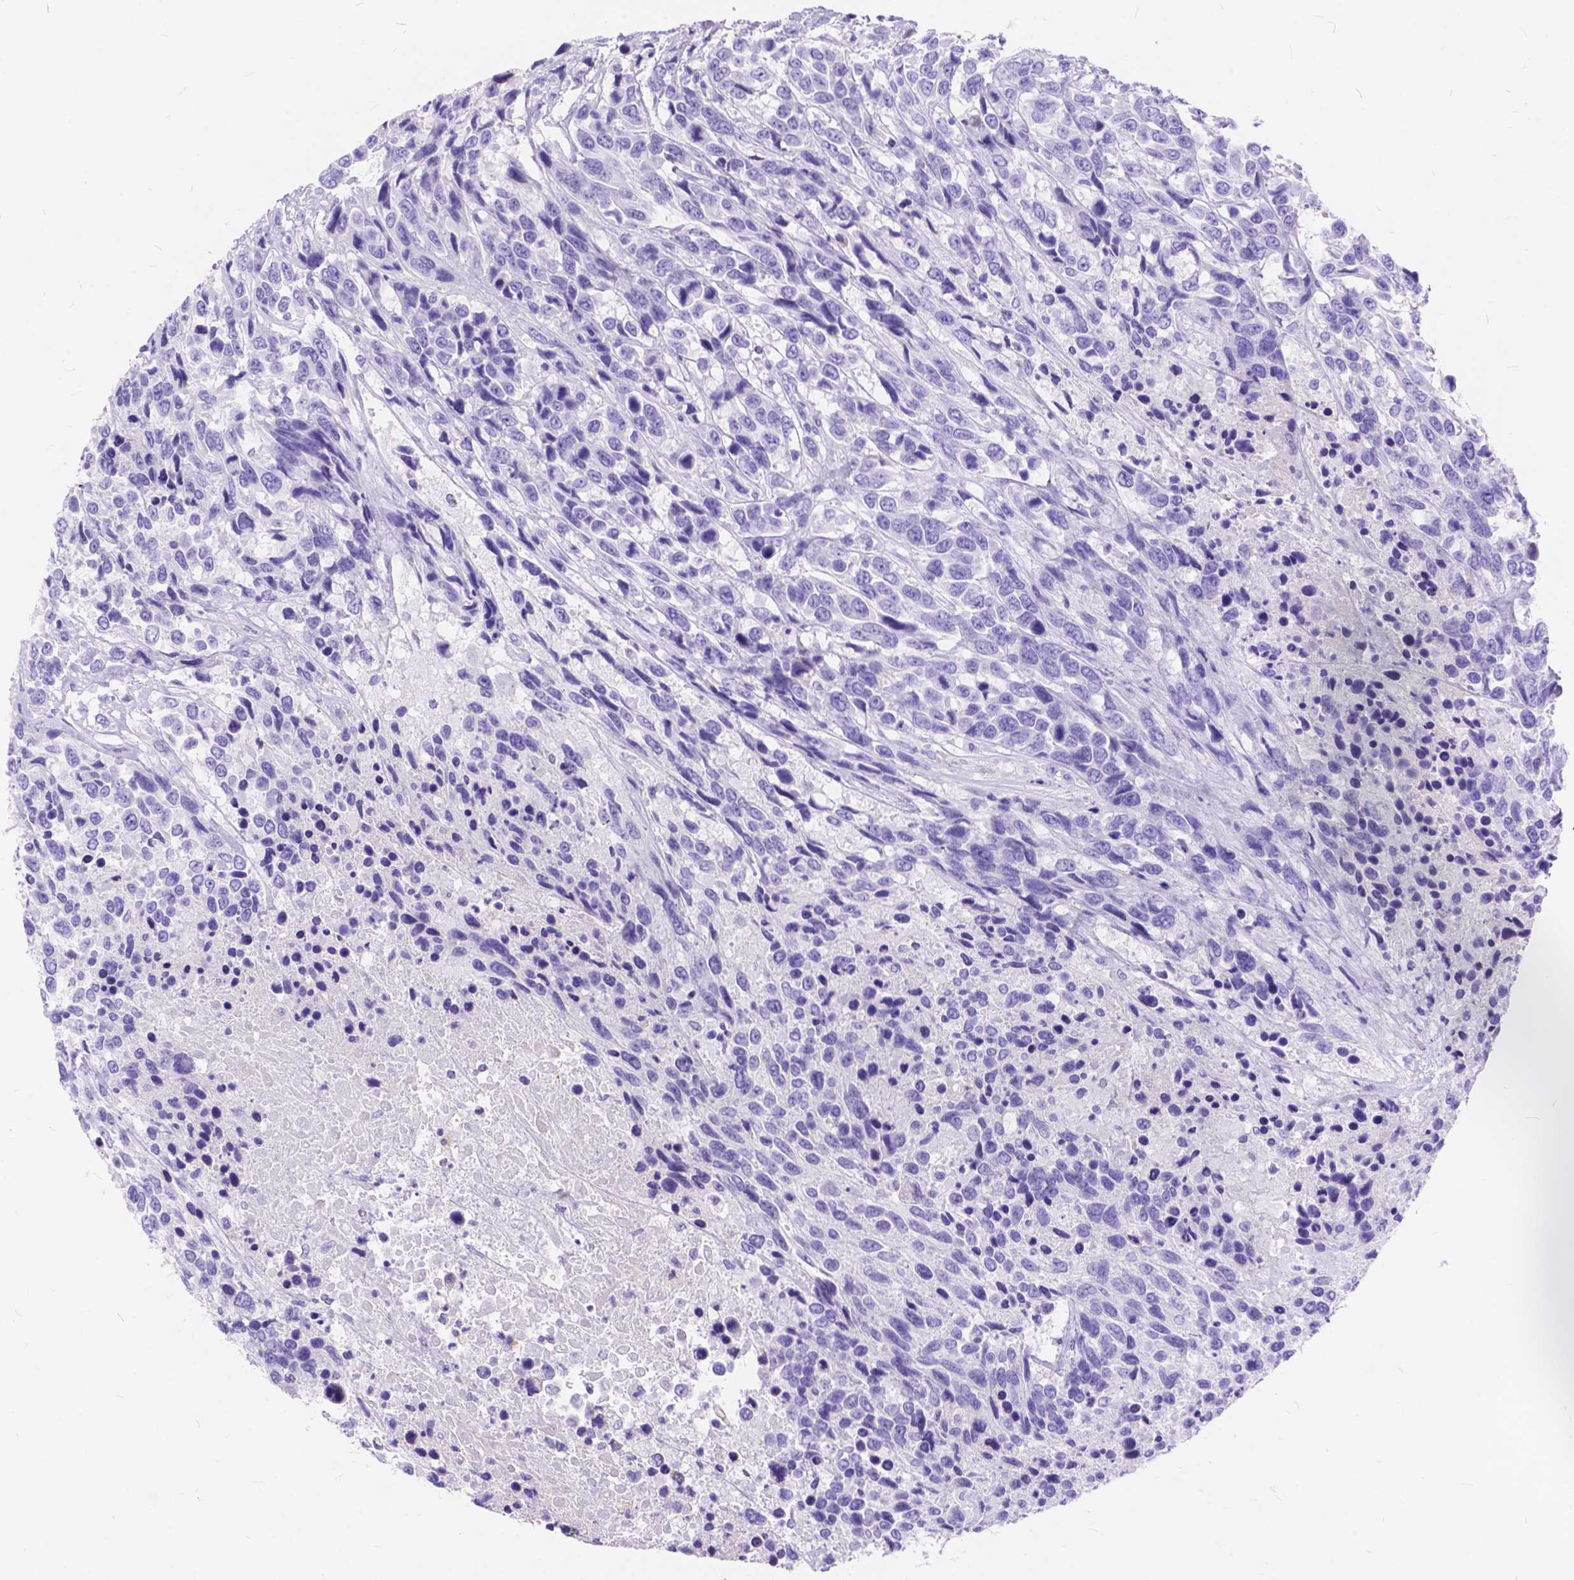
{"staining": {"intensity": "negative", "quantity": "none", "location": "none"}, "tissue": "urothelial cancer", "cell_type": "Tumor cells", "image_type": "cancer", "snomed": [{"axis": "morphology", "description": "Urothelial carcinoma, High grade"}, {"axis": "topography", "description": "Urinary bladder"}], "caption": "Immunohistochemistry (IHC) of human urothelial carcinoma (high-grade) displays no expression in tumor cells.", "gene": "FOXL2", "patient": {"sex": "female", "age": 70}}